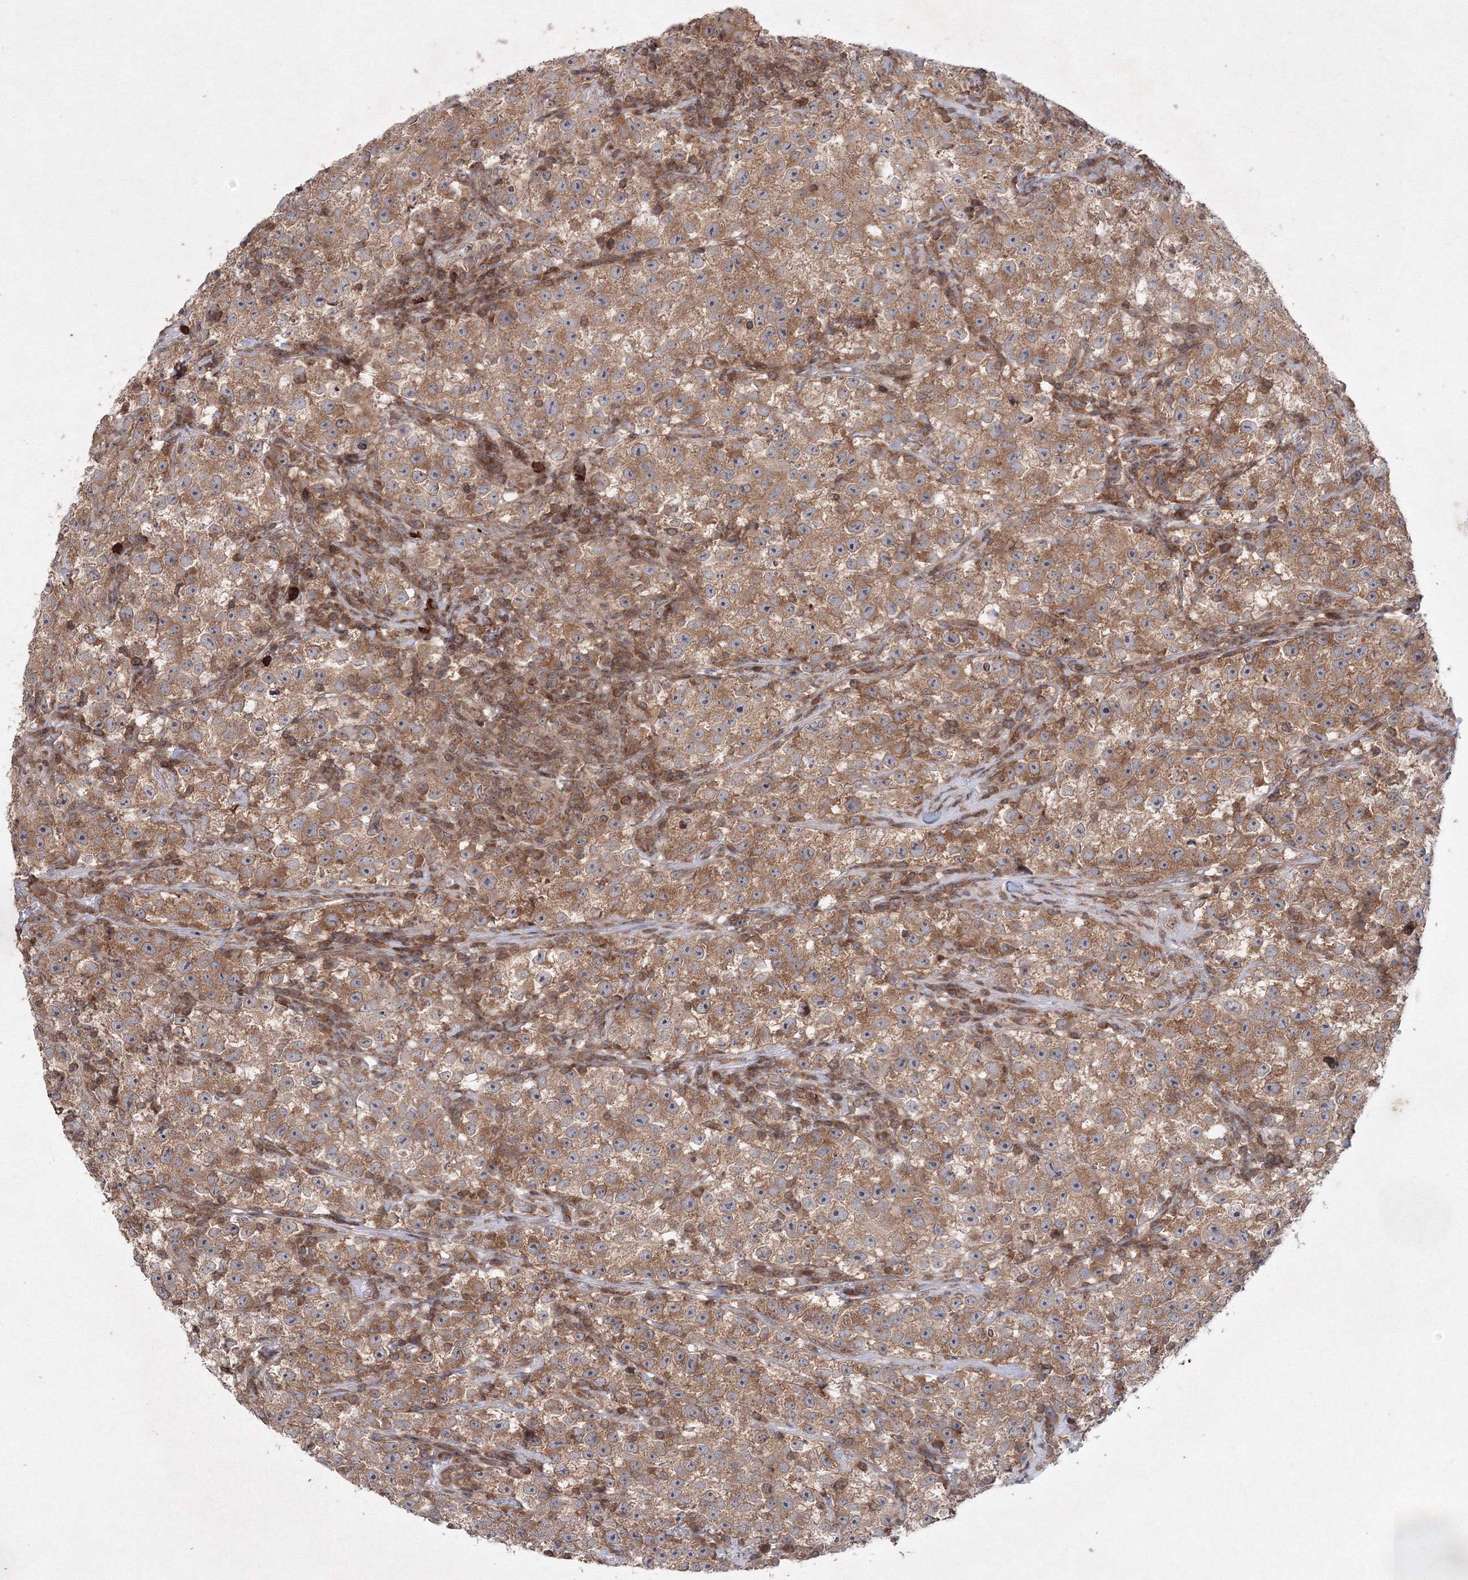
{"staining": {"intensity": "moderate", "quantity": ">75%", "location": "cytoplasmic/membranous"}, "tissue": "testis cancer", "cell_type": "Tumor cells", "image_type": "cancer", "snomed": [{"axis": "morphology", "description": "Seminoma, NOS"}, {"axis": "topography", "description": "Testis"}], "caption": "Immunohistochemistry (IHC) micrograph of human testis cancer stained for a protein (brown), which exhibits medium levels of moderate cytoplasmic/membranous expression in approximately >75% of tumor cells.", "gene": "MKRN2", "patient": {"sex": "male", "age": 22}}